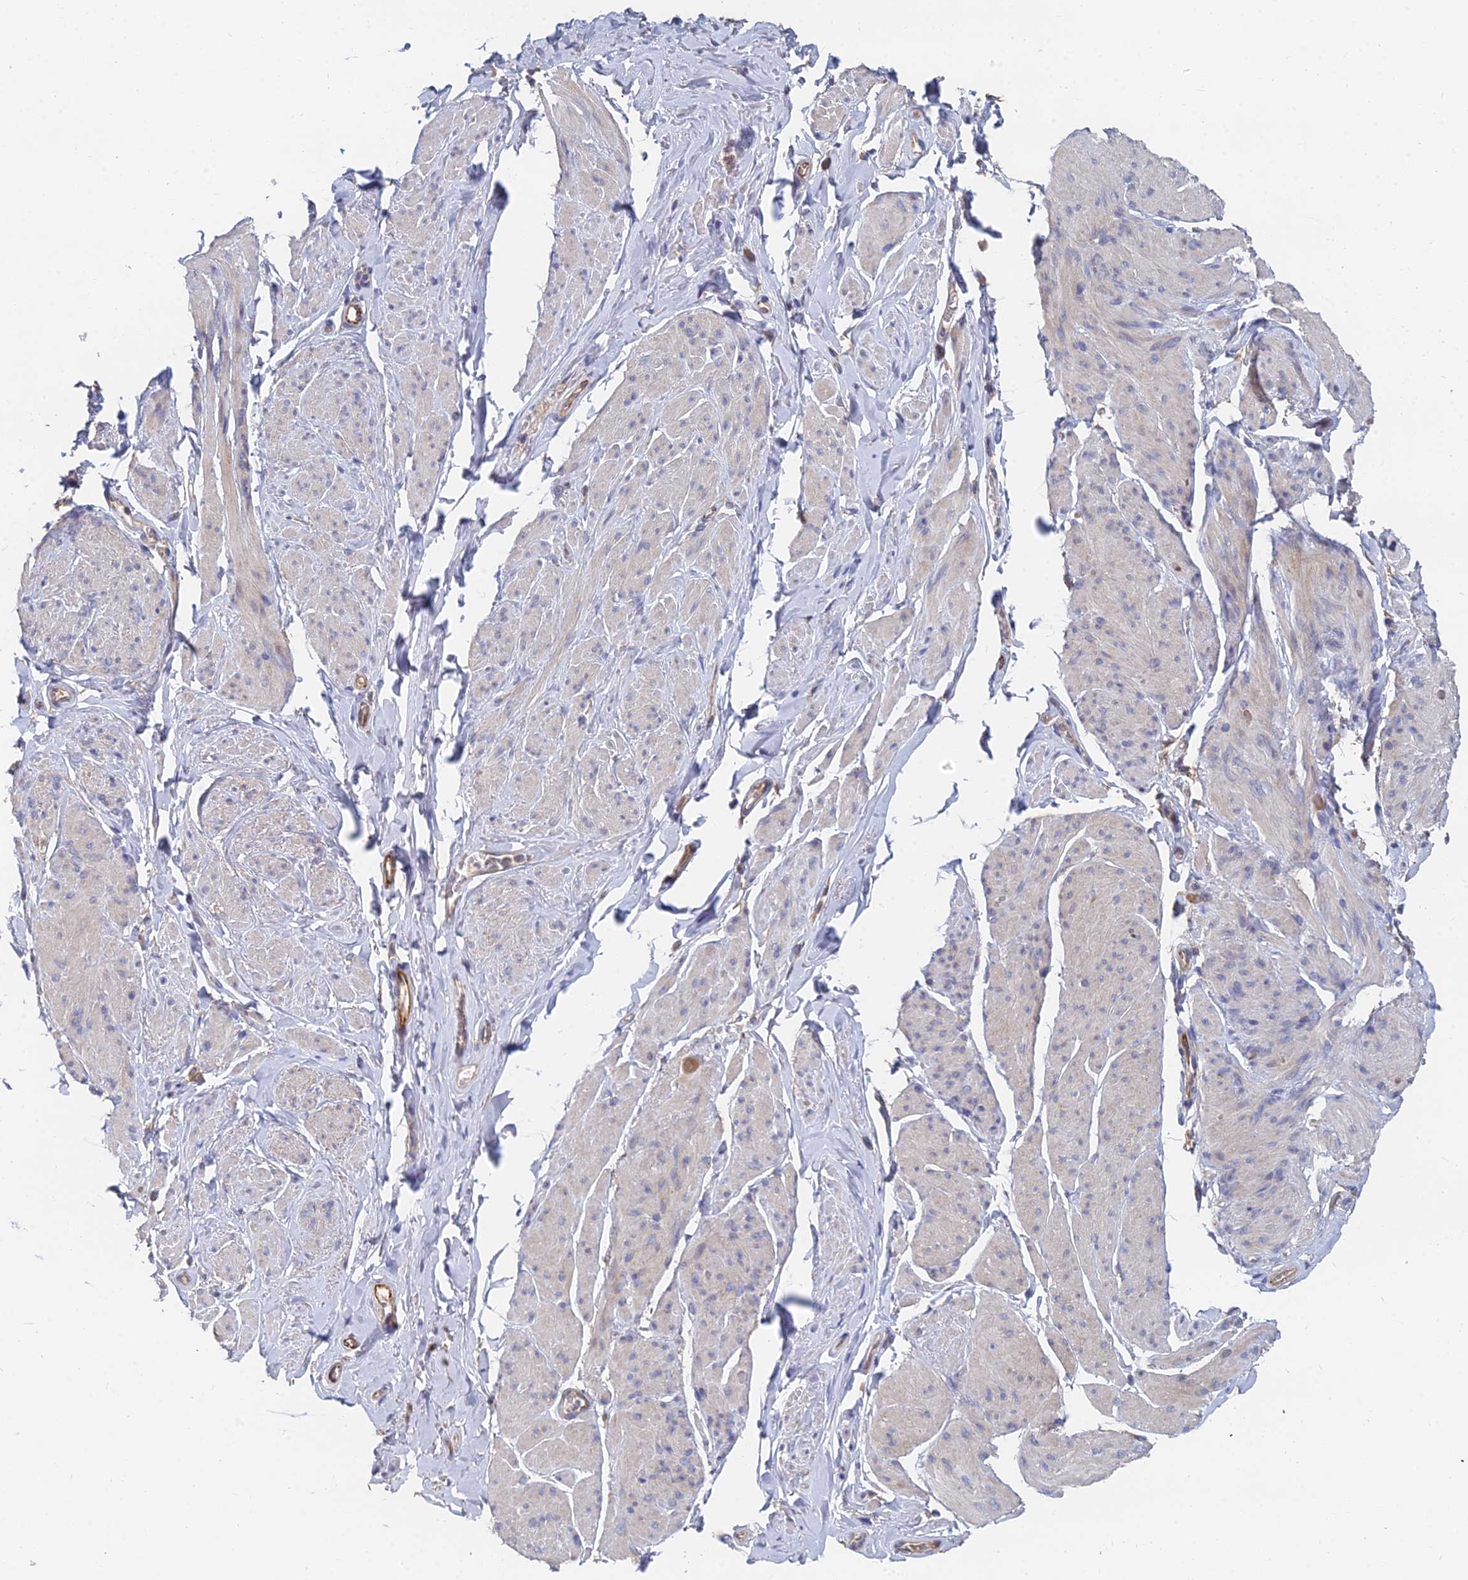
{"staining": {"intensity": "weak", "quantity": "<25%", "location": "cytoplasmic/membranous"}, "tissue": "smooth muscle", "cell_type": "Smooth muscle cells", "image_type": "normal", "snomed": [{"axis": "morphology", "description": "Normal tissue, NOS"}, {"axis": "topography", "description": "Smooth muscle"}, {"axis": "topography", "description": "Peripheral nerve tissue"}], "caption": "Photomicrograph shows no protein staining in smooth muscle cells of unremarkable smooth muscle. (DAB (3,3'-diaminobenzidine) IHC, high magnification).", "gene": "CCZ1B", "patient": {"sex": "male", "age": 69}}